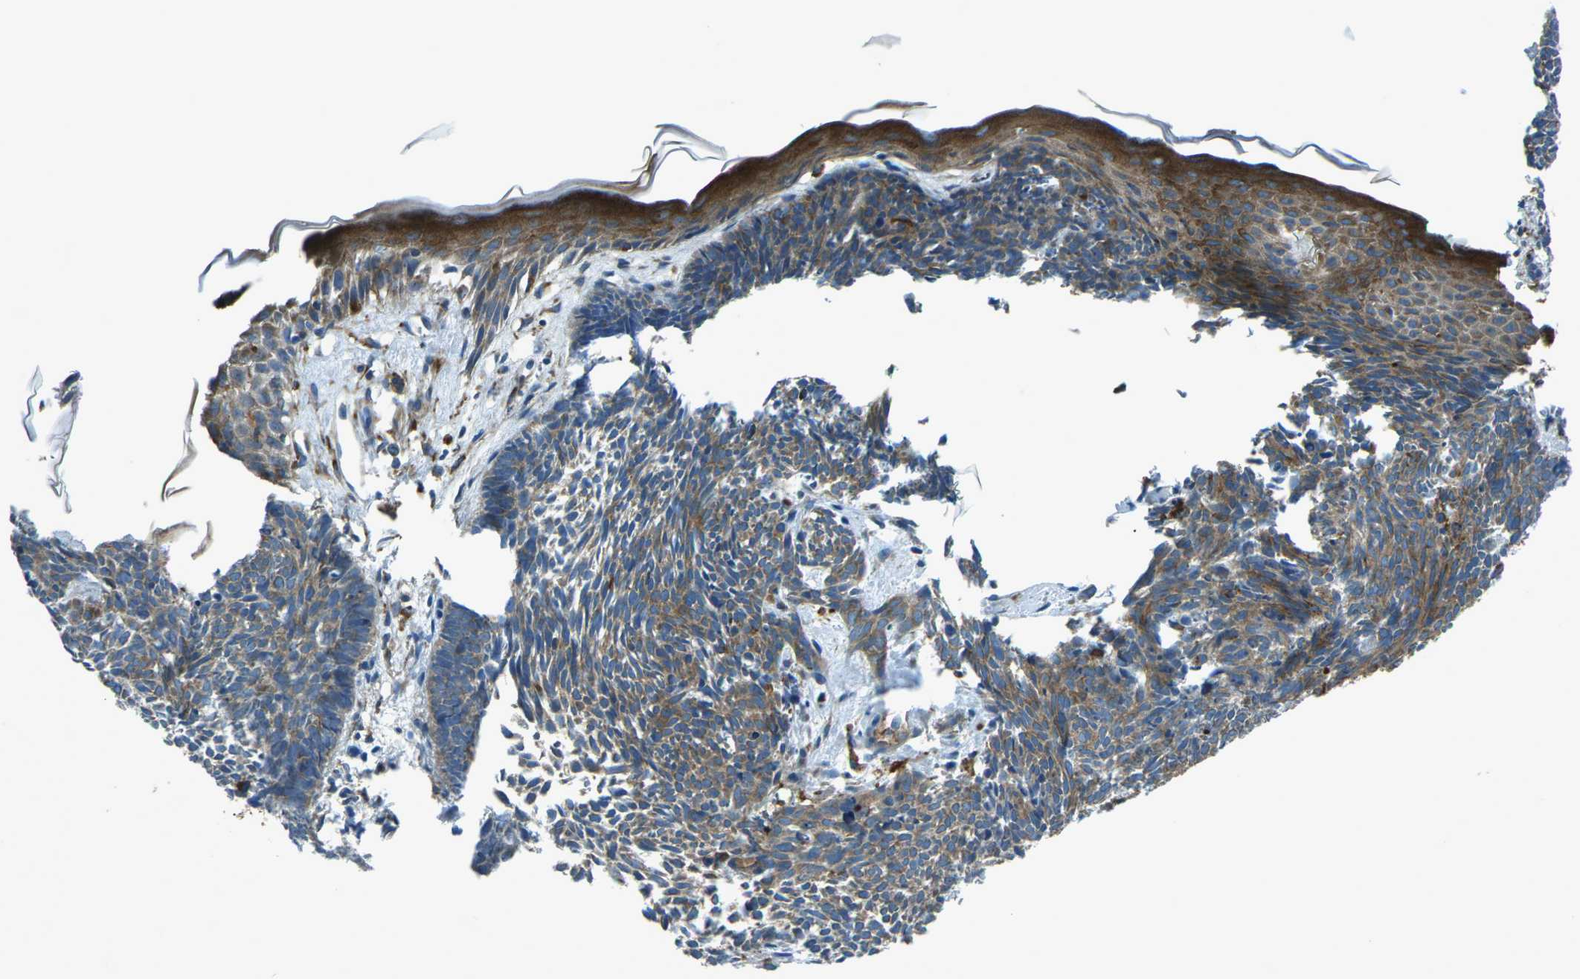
{"staining": {"intensity": "moderate", "quantity": "25%-75%", "location": "cytoplasmic/membranous"}, "tissue": "skin cancer", "cell_type": "Tumor cells", "image_type": "cancer", "snomed": [{"axis": "morphology", "description": "Basal cell carcinoma"}, {"axis": "topography", "description": "Skin"}], "caption": "Protein expression analysis of skin cancer (basal cell carcinoma) demonstrates moderate cytoplasmic/membranous positivity in approximately 25%-75% of tumor cells.", "gene": "CDK17", "patient": {"sex": "male", "age": 60}}